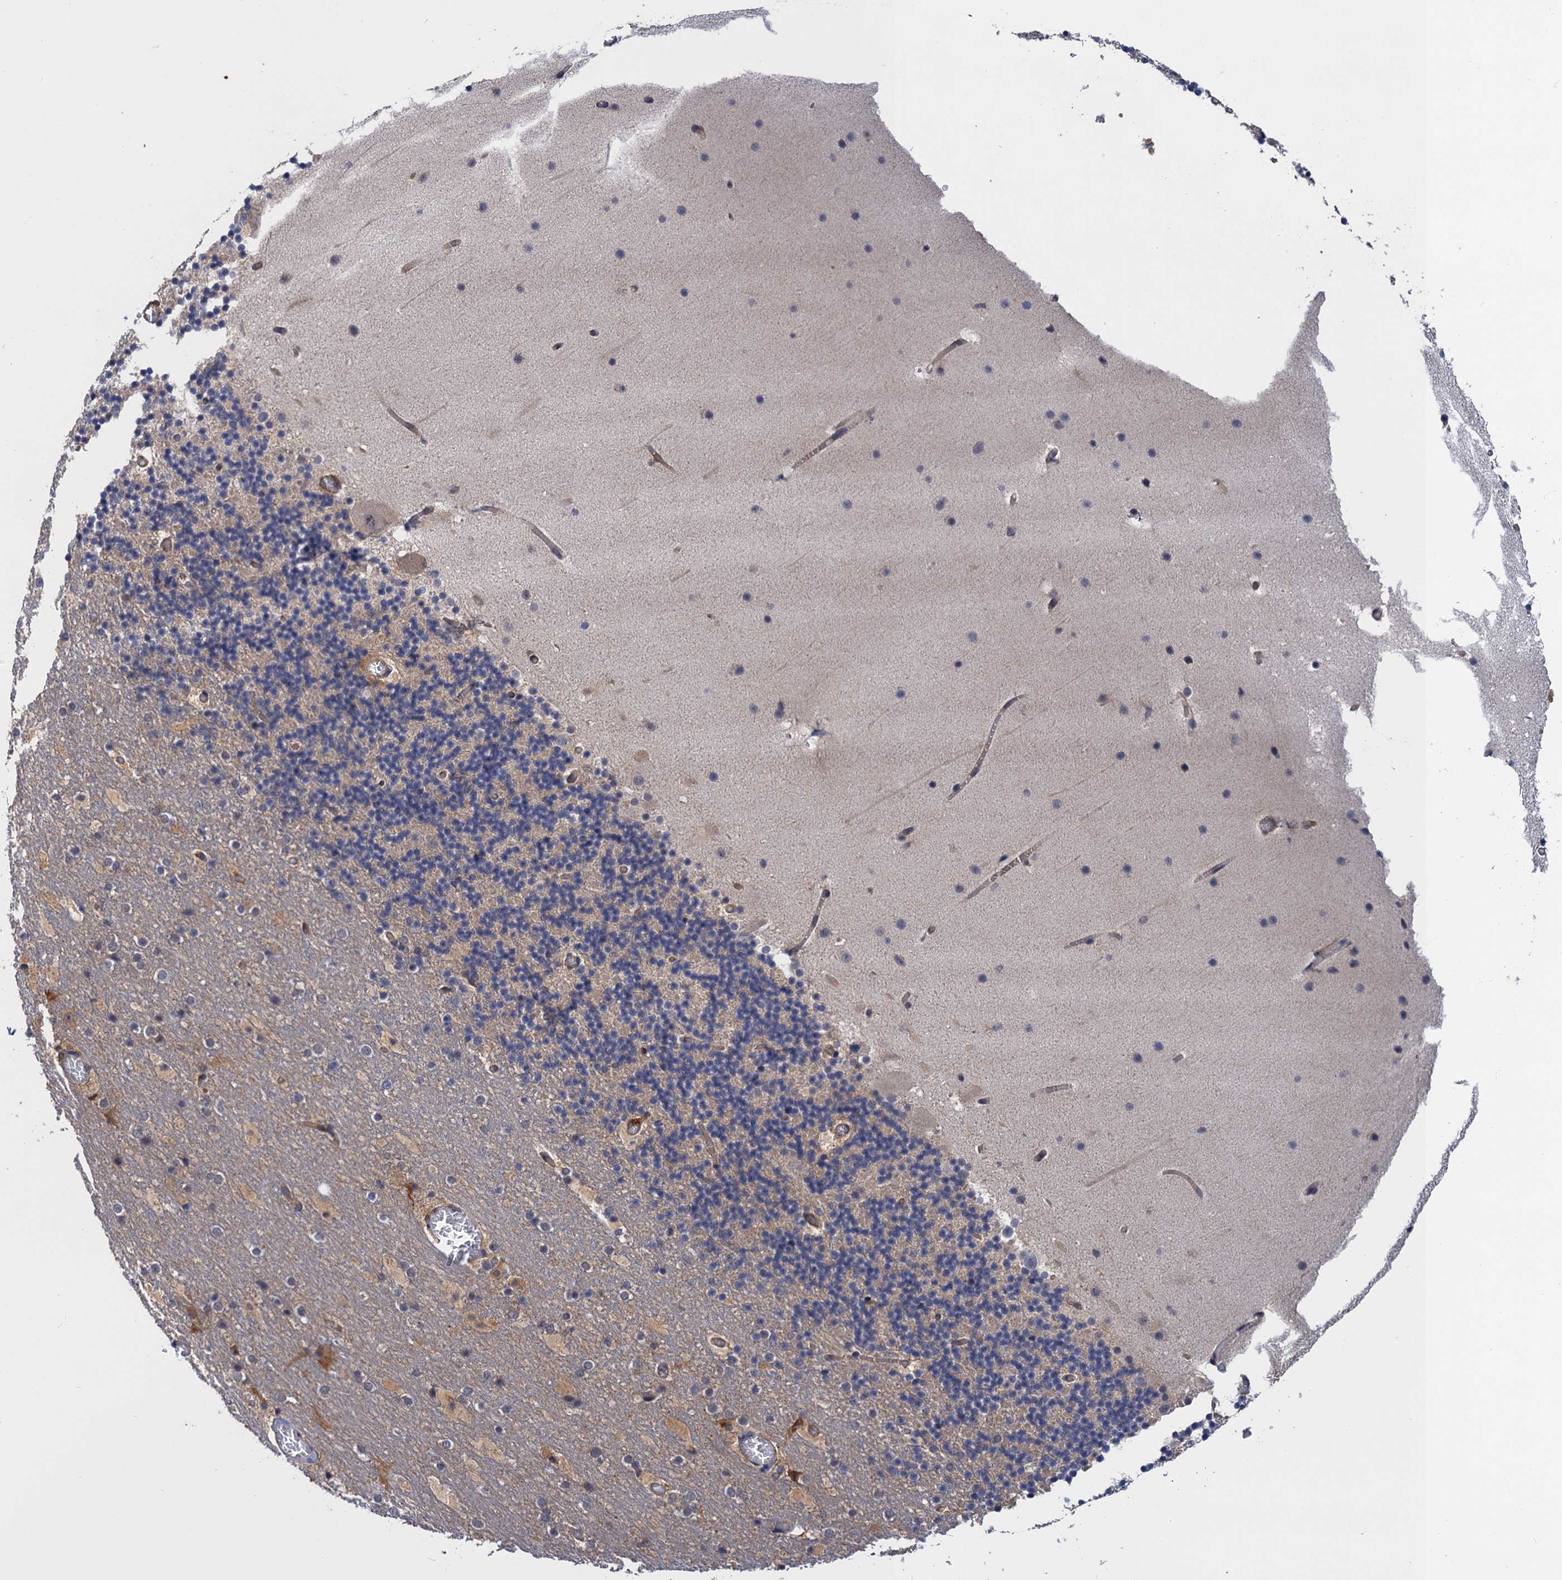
{"staining": {"intensity": "negative", "quantity": "none", "location": "none"}, "tissue": "cerebellum", "cell_type": "Cells in granular layer", "image_type": "normal", "snomed": [{"axis": "morphology", "description": "Normal tissue, NOS"}, {"axis": "topography", "description": "Cerebellum"}], "caption": "IHC photomicrograph of unremarkable human cerebellum stained for a protein (brown), which reveals no positivity in cells in granular layer.", "gene": "NEK8", "patient": {"sex": "male", "age": 57}}